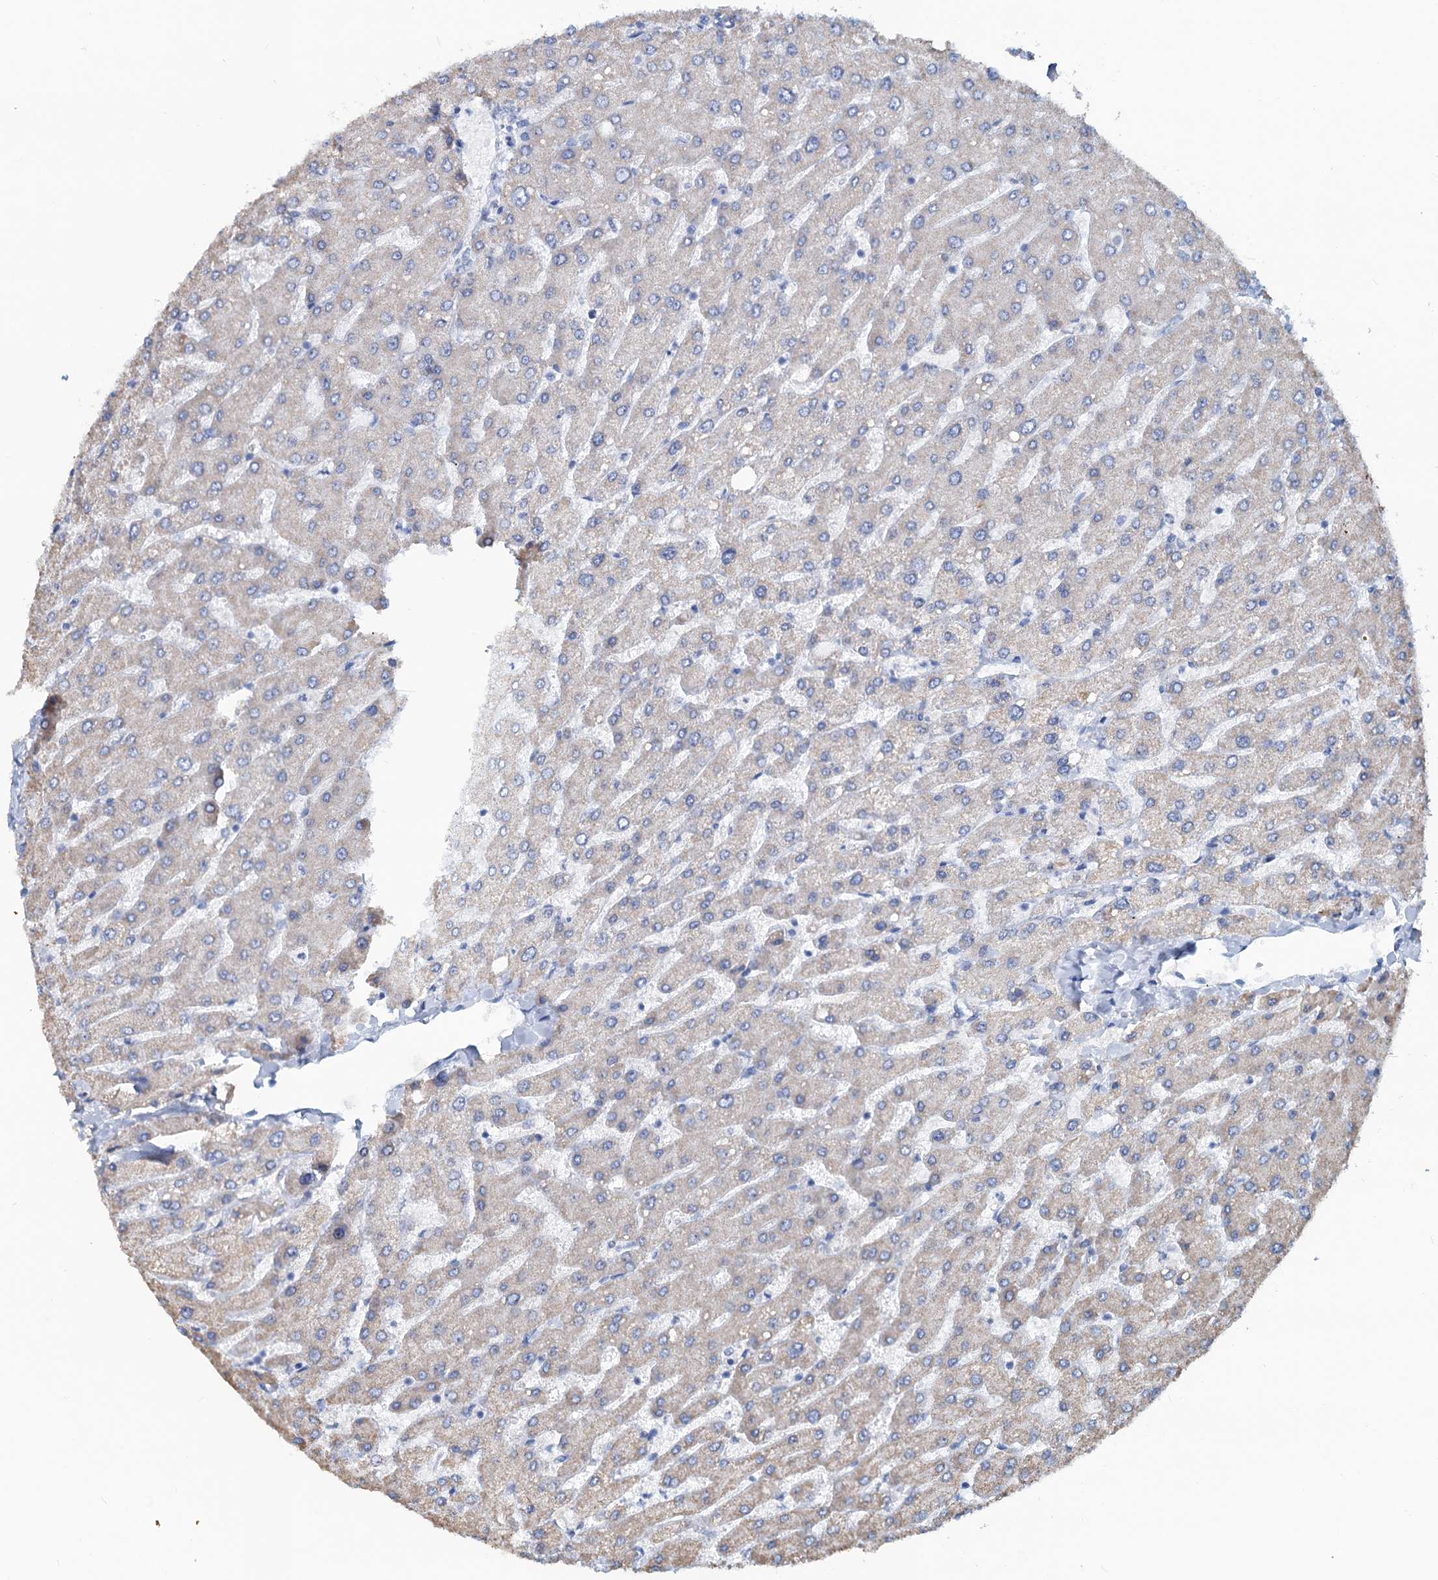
{"staining": {"intensity": "negative", "quantity": "none", "location": "none"}, "tissue": "liver", "cell_type": "Cholangiocytes", "image_type": "normal", "snomed": [{"axis": "morphology", "description": "Normal tissue, NOS"}, {"axis": "topography", "description": "Liver"}], "caption": "Immunohistochemistry (IHC) image of normal human liver stained for a protein (brown), which shows no expression in cholangiocytes.", "gene": "SLC1A3", "patient": {"sex": "male", "age": 55}}